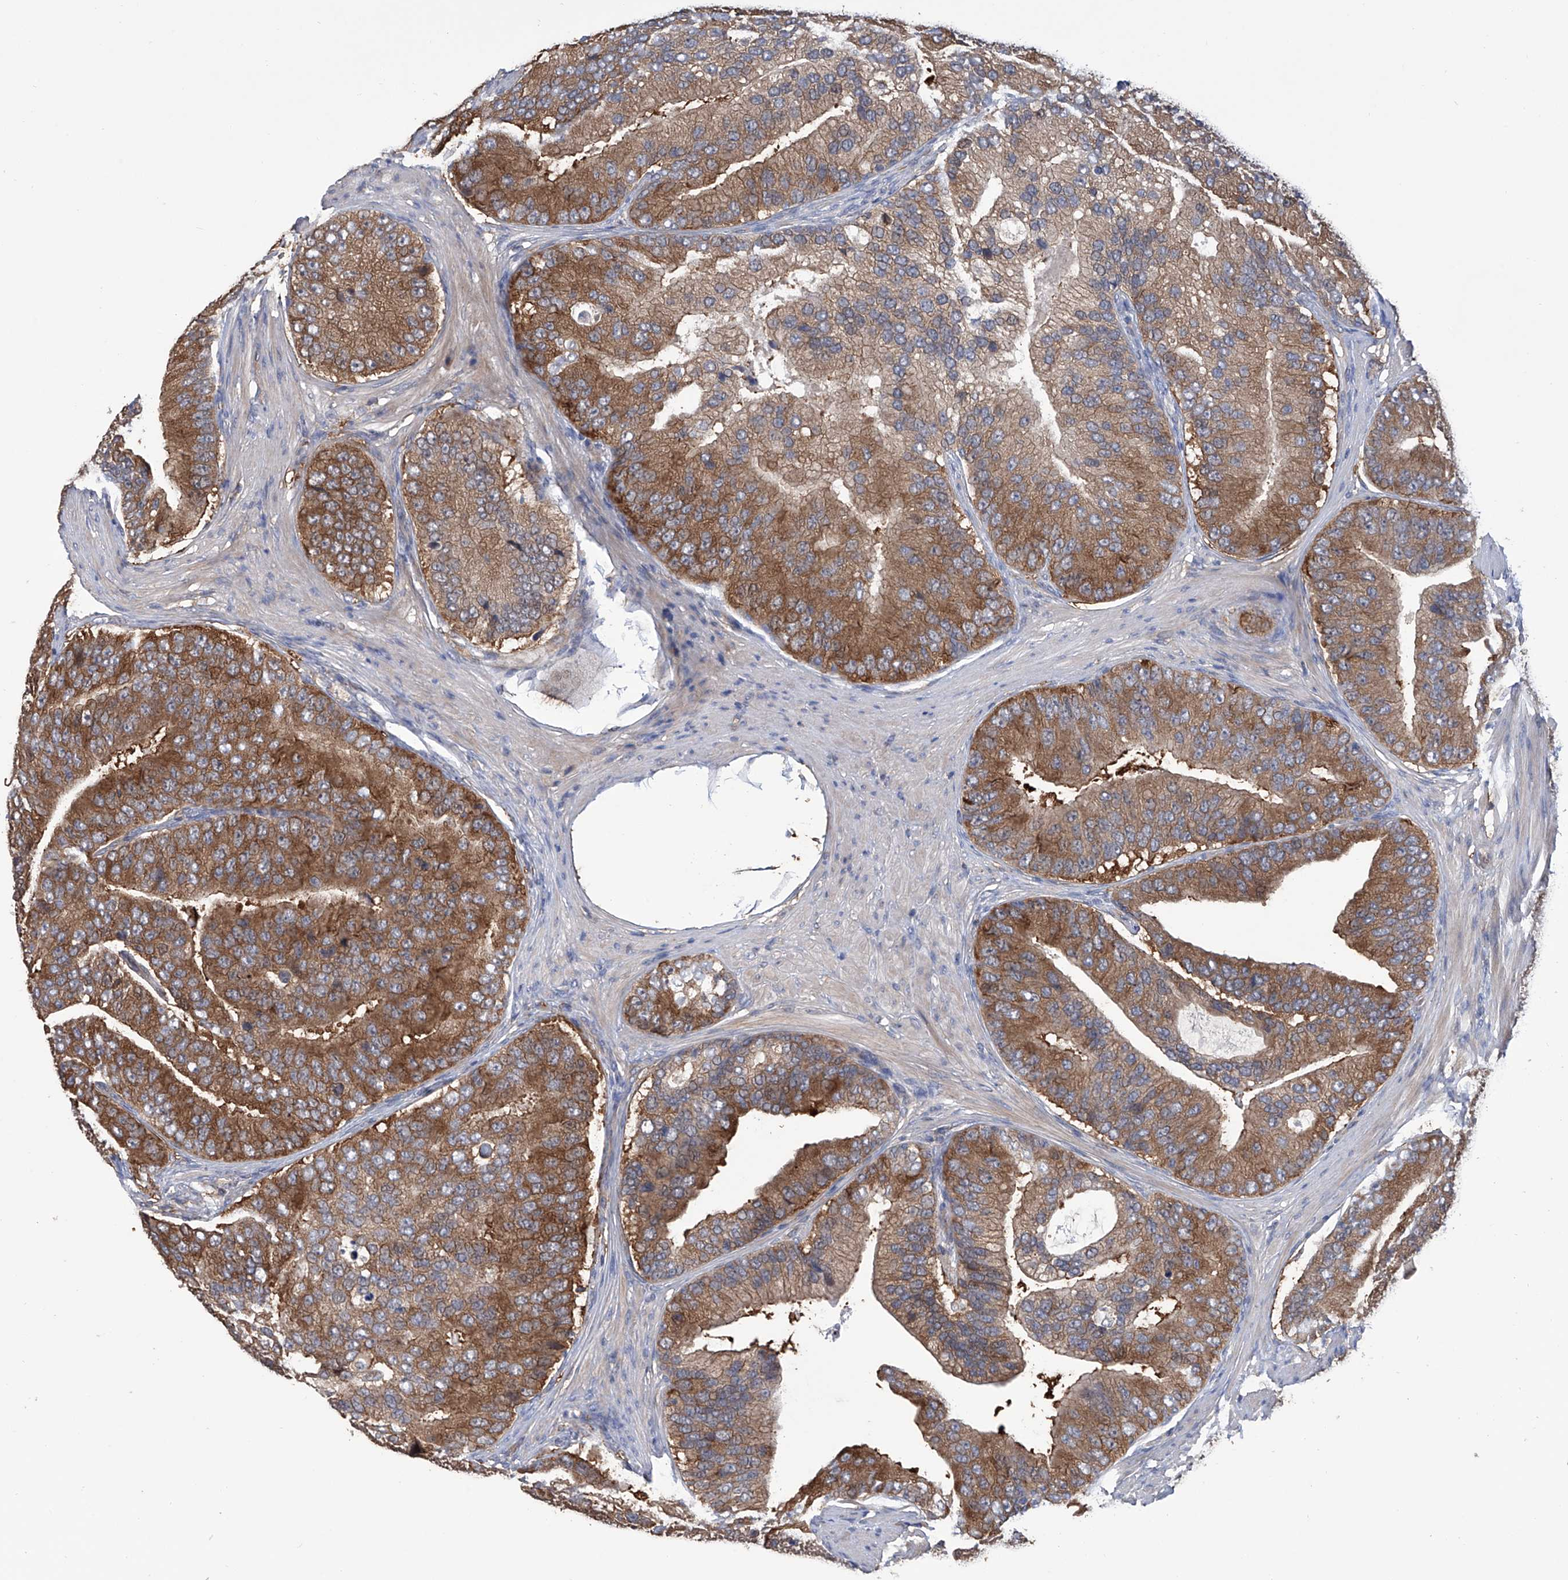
{"staining": {"intensity": "moderate", "quantity": ">75%", "location": "cytoplasmic/membranous"}, "tissue": "prostate cancer", "cell_type": "Tumor cells", "image_type": "cancer", "snomed": [{"axis": "morphology", "description": "Adenocarcinoma, High grade"}, {"axis": "topography", "description": "Prostate"}], "caption": "Immunohistochemistry of high-grade adenocarcinoma (prostate) shows medium levels of moderate cytoplasmic/membranous expression in approximately >75% of tumor cells. (Brightfield microscopy of DAB IHC at high magnification).", "gene": "NUDT17", "patient": {"sex": "male", "age": 70}}